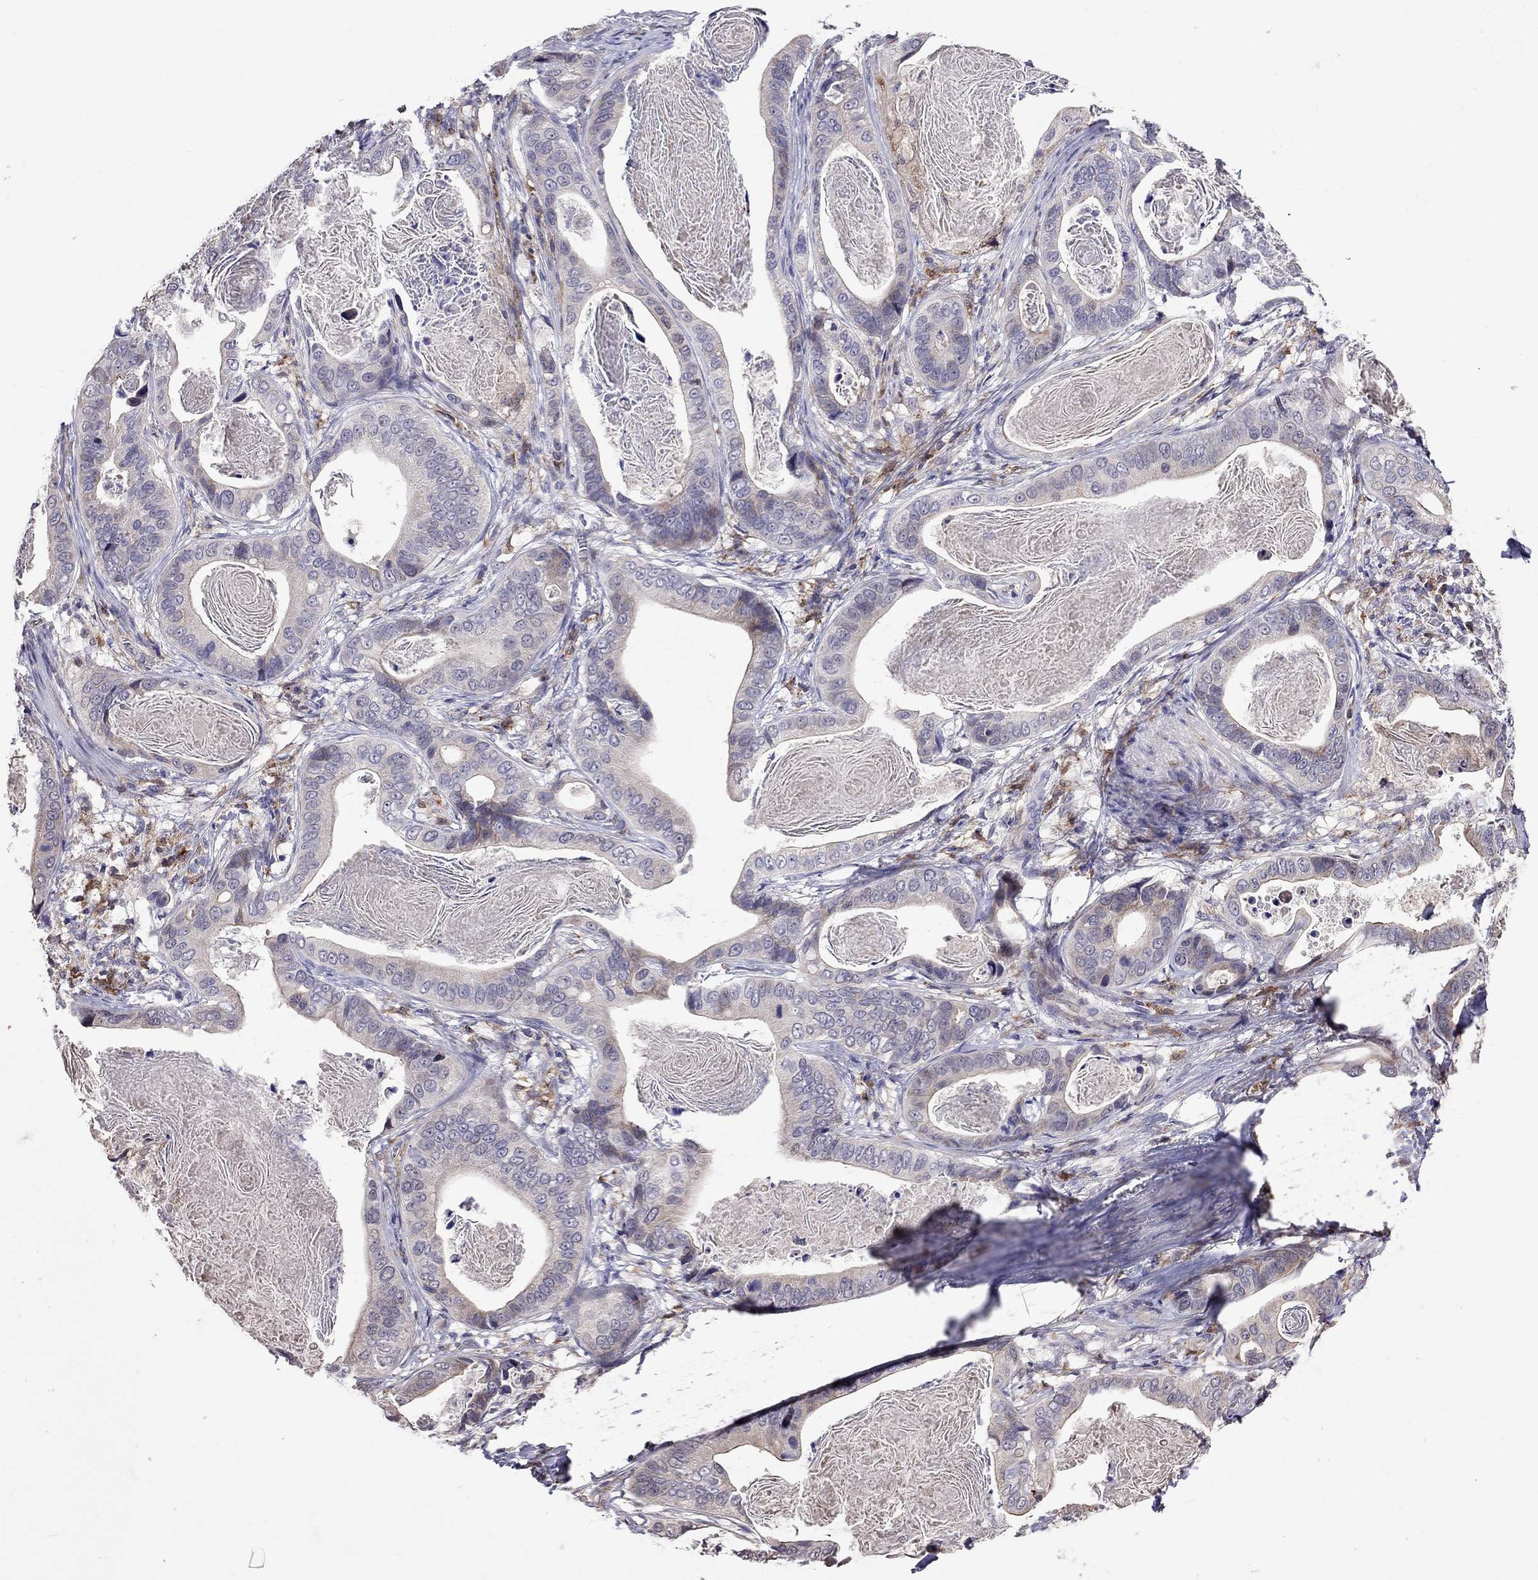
{"staining": {"intensity": "weak", "quantity": "25%-75%", "location": "cytoplasmic/membranous"}, "tissue": "stomach cancer", "cell_type": "Tumor cells", "image_type": "cancer", "snomed": [{"axis": "morphology", "description": "Adenocarcinoma, NOS"}, {"axis": "topography", "description": "Stomach"}], "caption": "Human stomach cancer stained for a protein (brown) reveals weak cytoplasmic/membranous positive positivity in approximately 25%-75% of tumor cells.", "gene": "ADAM28", "patient": {"sex": "male", "age": 84}}